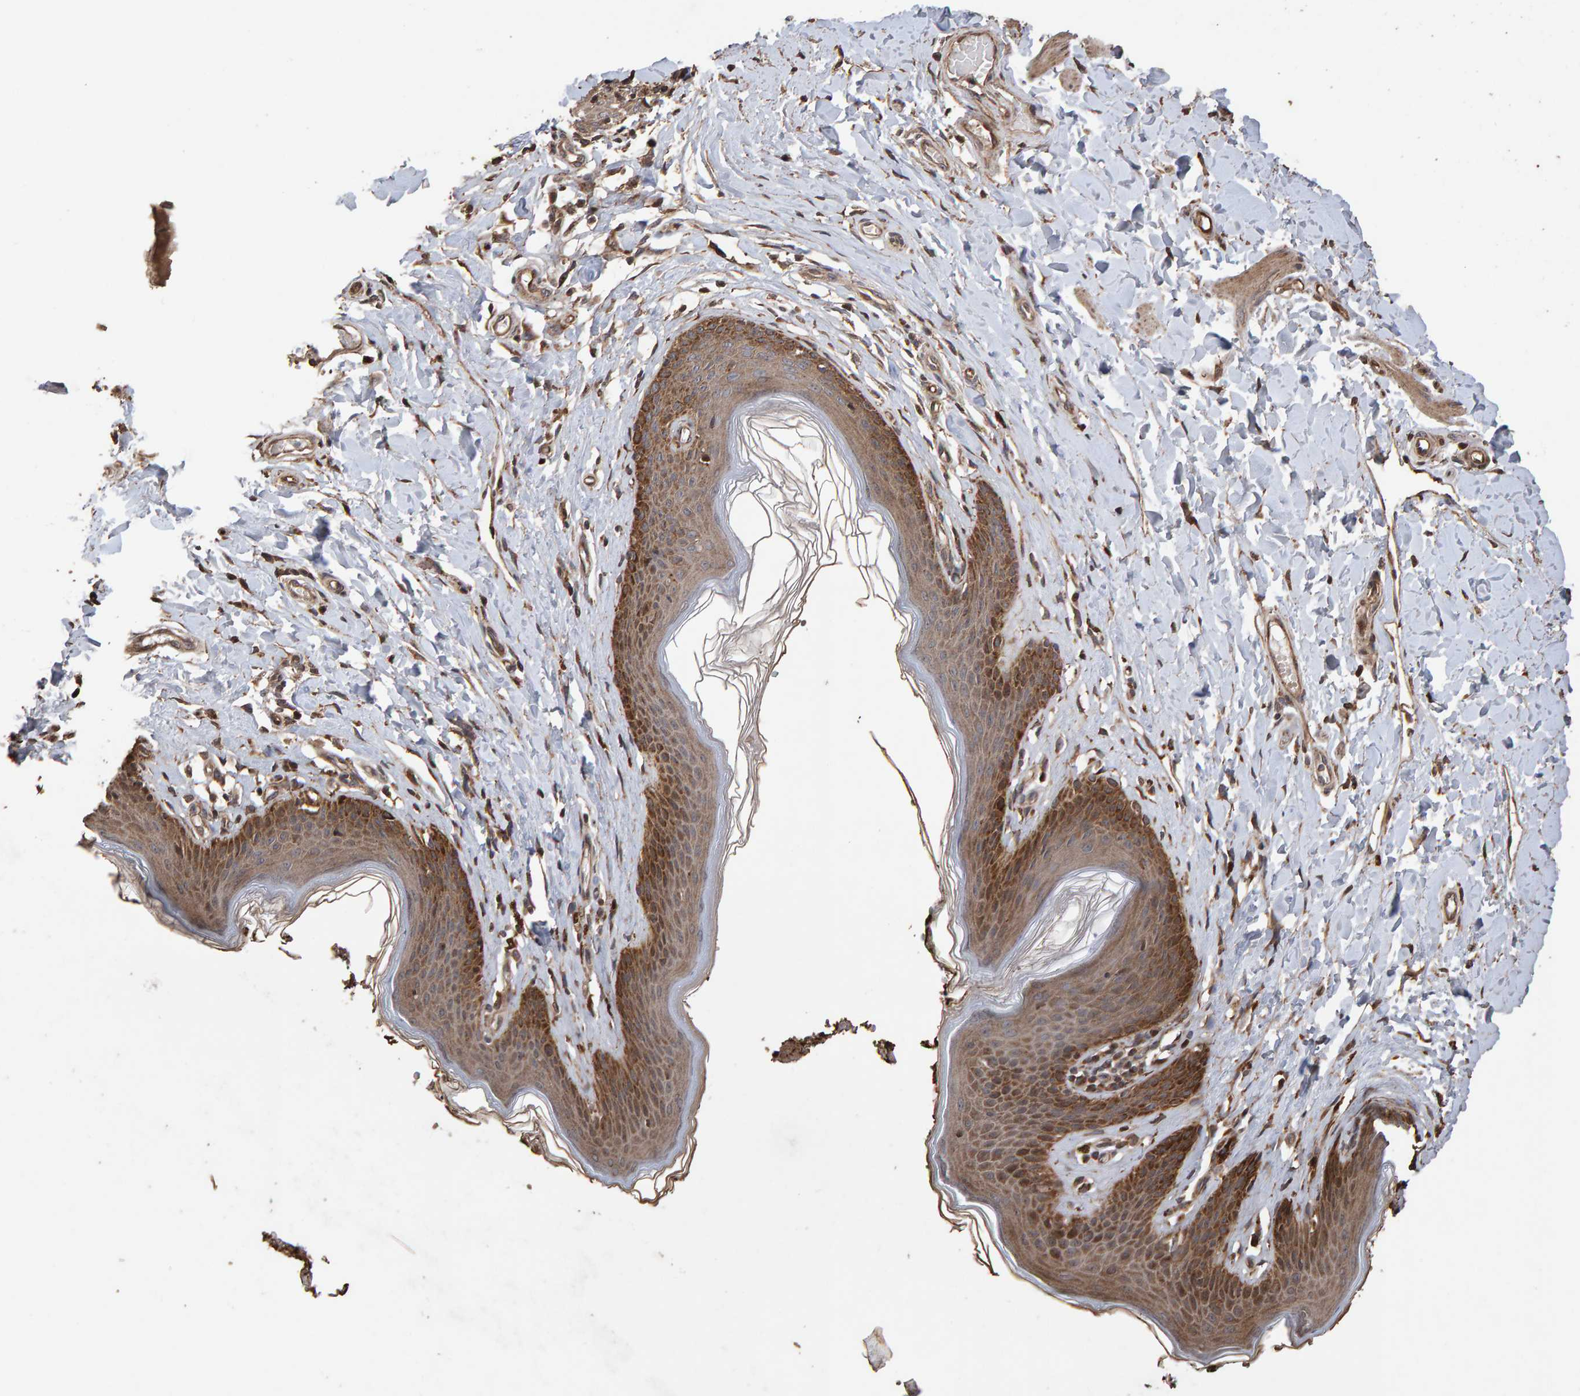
{"staining": {"intensity": "moderate", "quantity": ">75%", "location": "cytoplasmic/membranous"}, "tissue": "skin", "cell_type": "Epidermal cells", "image_type": "normal", "snomed": [{"axis": "morphology", "description": "Normal tissue, NOS"}, {"axis": "topography", "description": "Vulva"}], "caption": "Brown immunohistochemical staining in benign skin displays moderate cytoplasmic/membranous positivity in about >75% of epidermal cells. (DAB (3,3'-diaminobenzidine) IHC, brown staining for protein, blue staining for nuclei).", "gene": "OSBP2", "patient": {"sex": "female", "age": 66}}